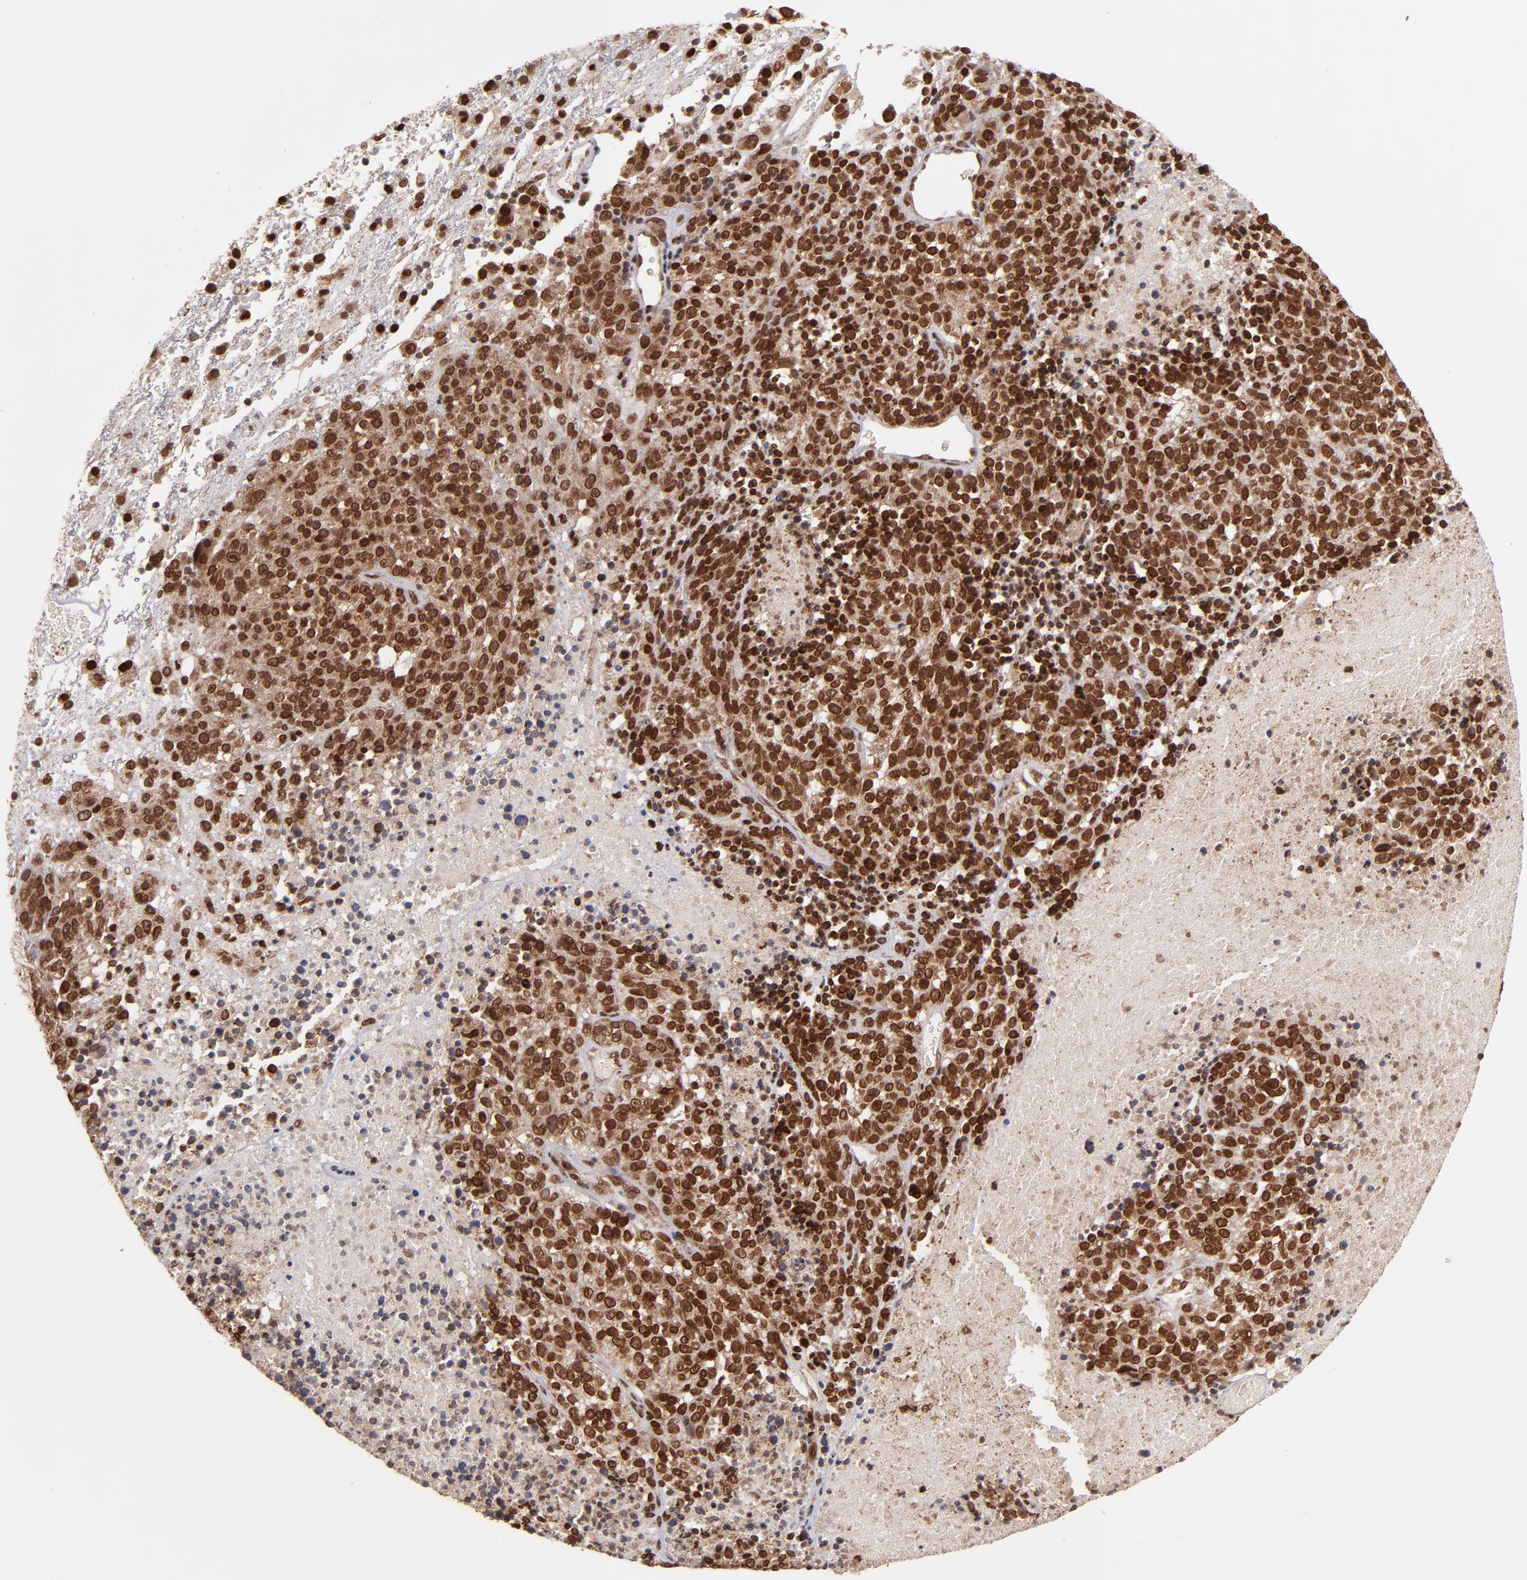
{"staining": {"intensity": "strong", "quantity": ">75%", "location": "cytoplasmic/membranous,nuclear"}, "tissue": "melanoma", "cell_type": "Tumor cells", "image_type": "cancer", "snomed": [{"axis": "morphology", "description": "Malignant melanoma, Metastatic site"}, {"axis": "topography", "description": "Cerebral cortex"}], "caption": "Brown immunohistochemical staining in human melanoma demonstrates strong cytoplasmic/membranous and nuclear expression in approximately >75% of tumor cells.", "gene": "TOP1MT", "patient": {"sex": "female", "age": 52}}